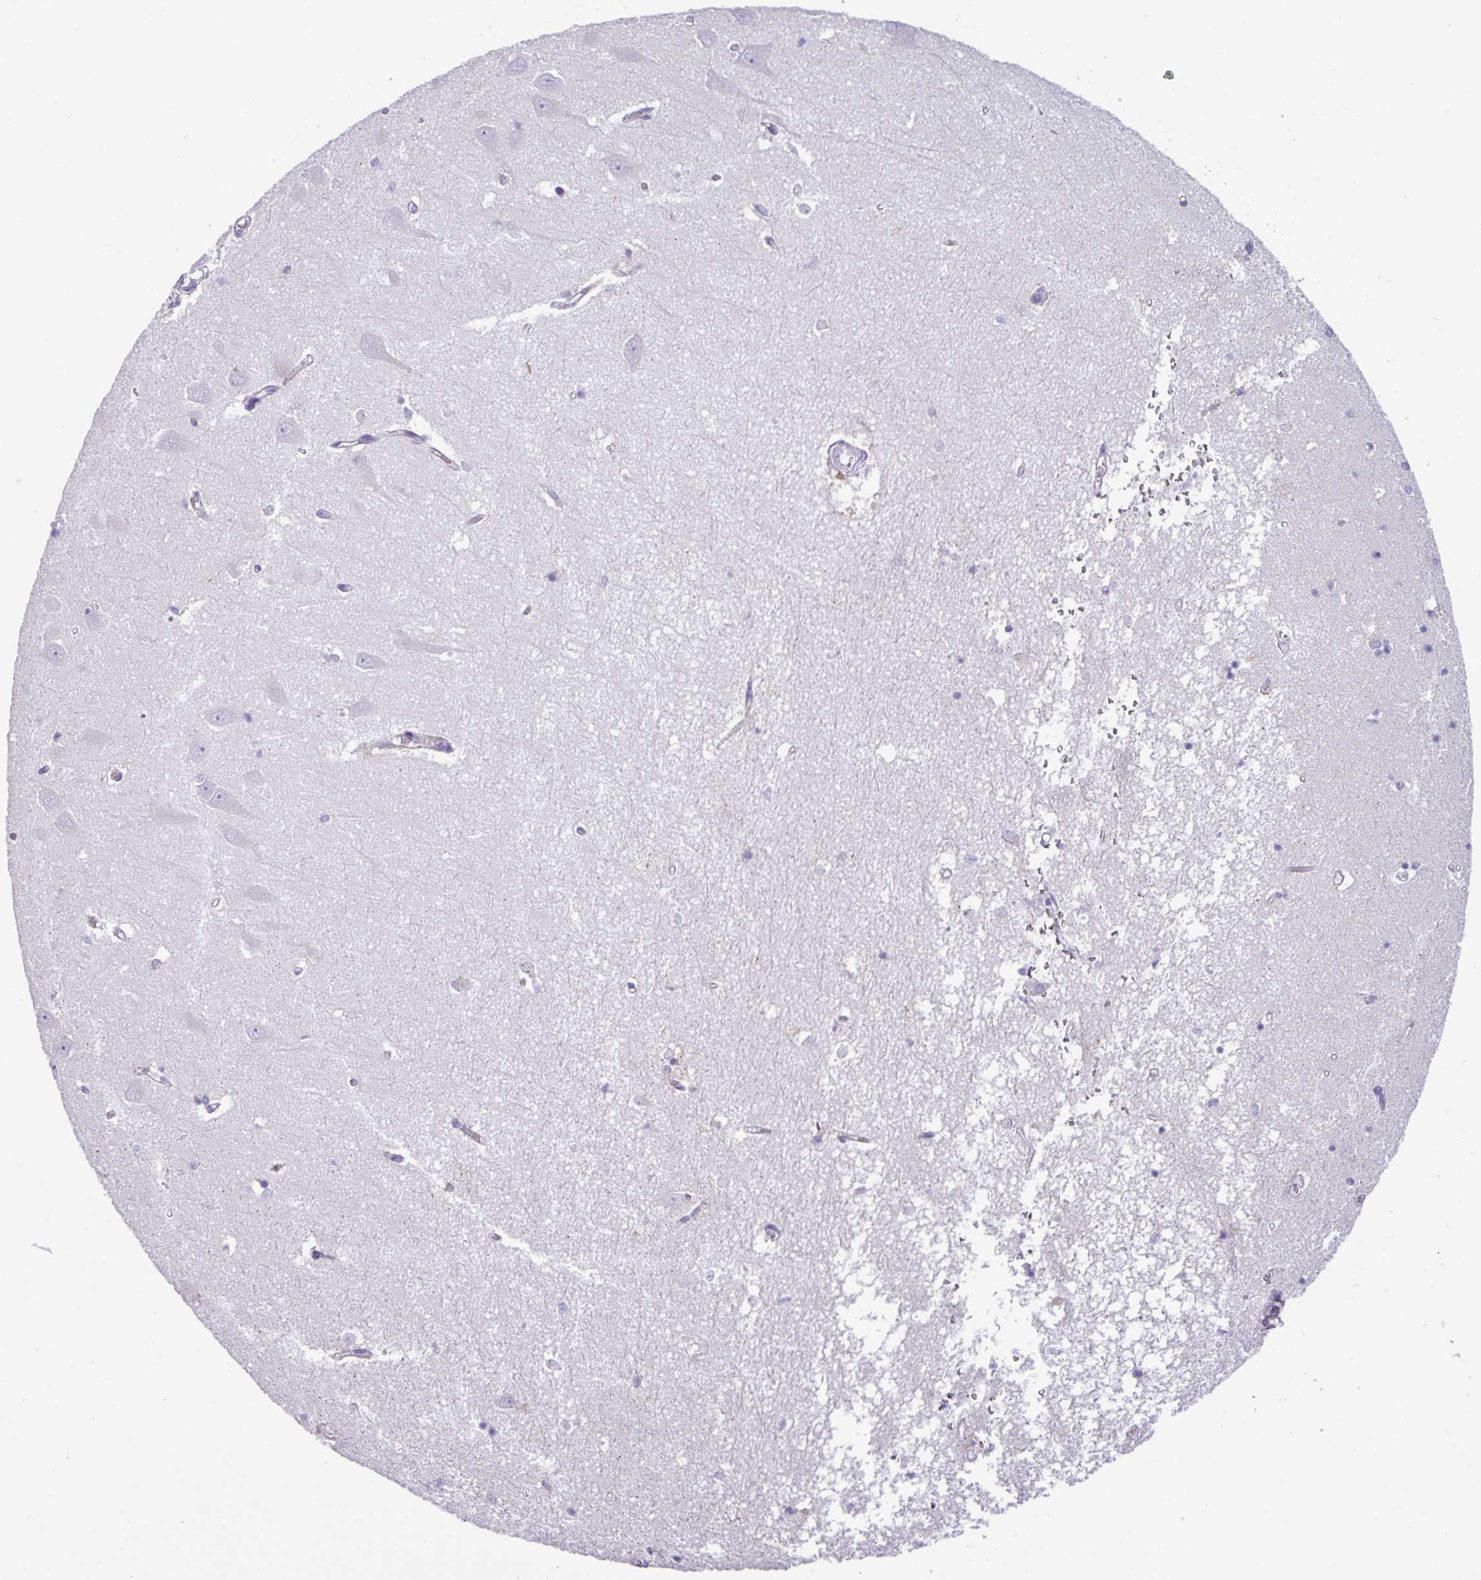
{"staining": {"intensity": "negative", "quantity": "none", "location": "none"}, "tissue": "hippocampus", "cell_type": "Glial cells", "image_type": "normal", "snomed": [{"axis": "morphology", "description": "Normal tissue, NOS"}, {"axis": "topography", "description": "Hippocampus"}], "caption": "Immunohistochemistry (IHC) micrograph of unremarkable hippocampus stained for a protein (brown), which exhibits no staining in glial cells.", "gene": "ZNF524", "patient": {"sex": "male", "age": 70}}